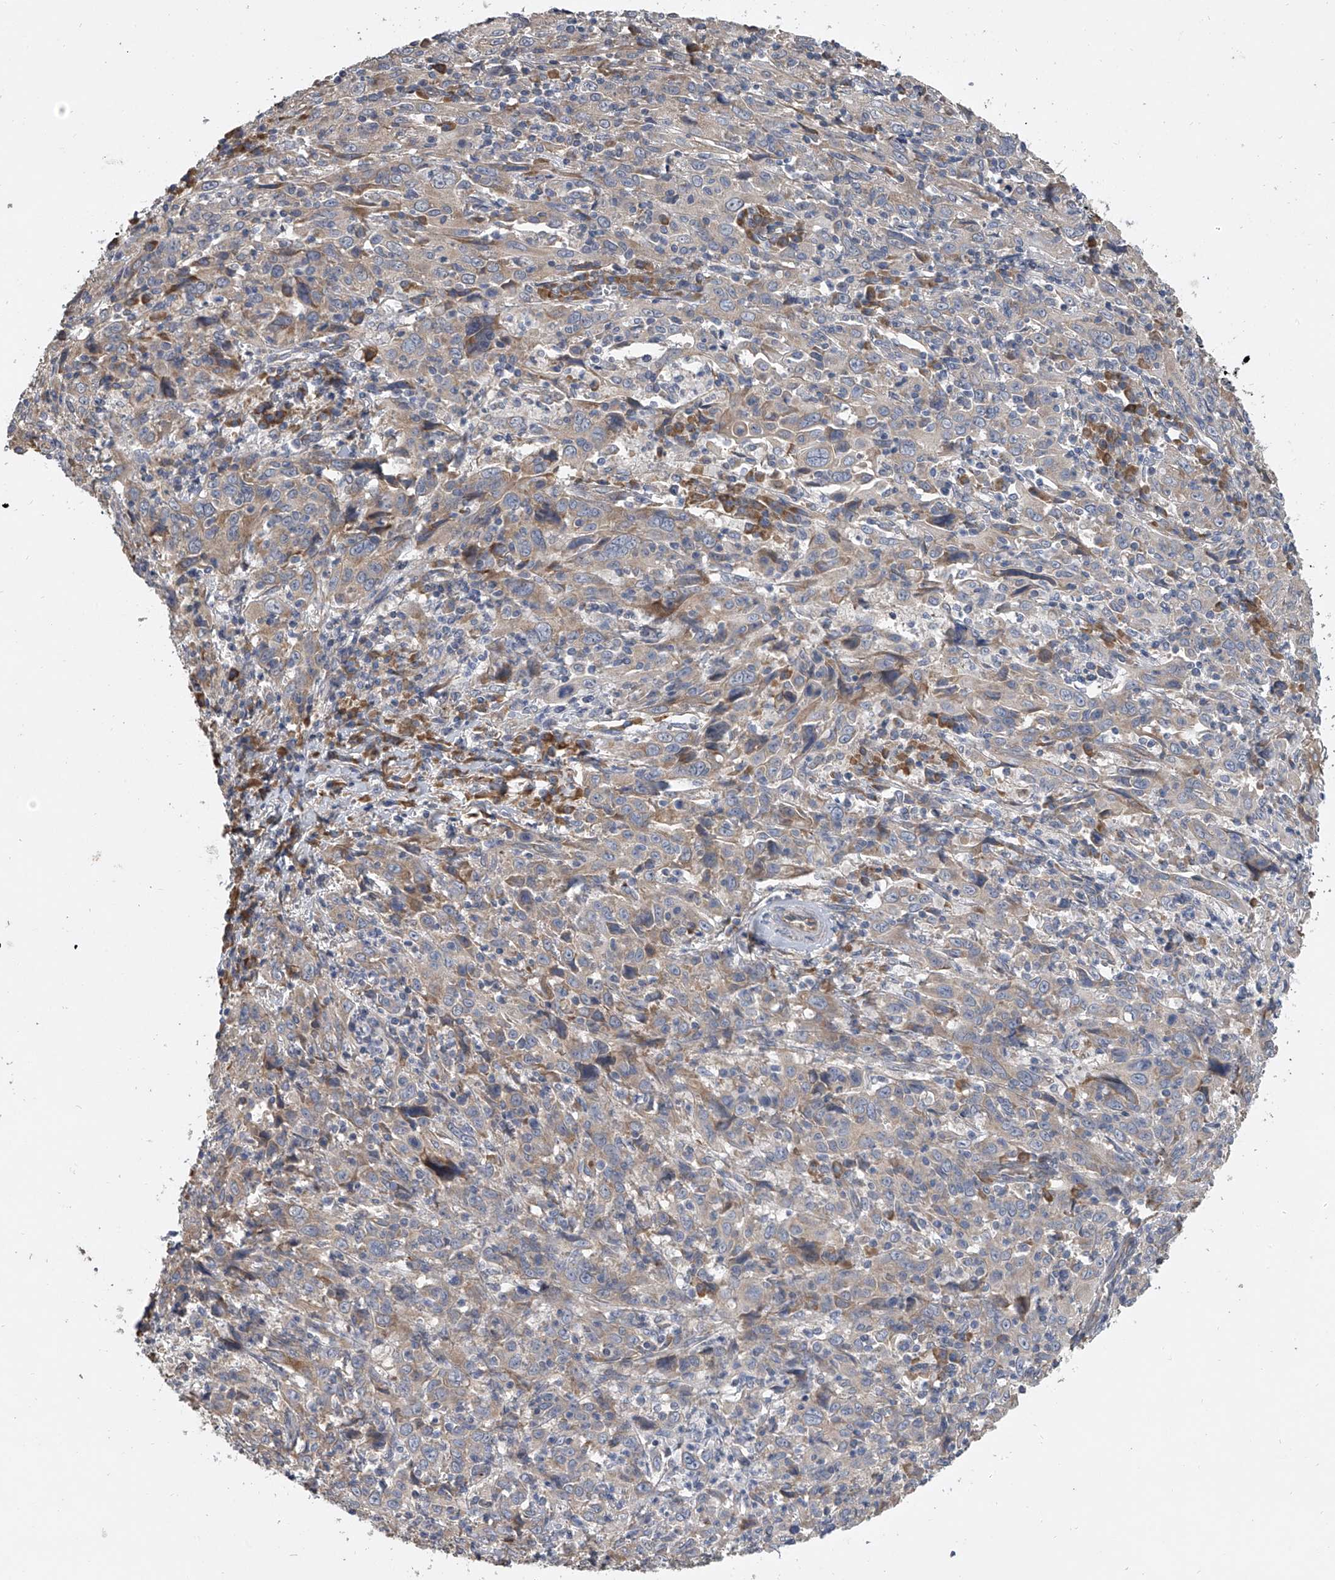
{"staining": {"intensity": "weak", "quantity": "25%-75%", "location": "cytoplasmic/membranous"}, "tissue": "cervical cancer", "cell_type": "Tumor cells", "image_type": "cancer", "snomed": [{"axis": "morphology", "description": "Squamous cell carcinoma, NOS"}, {"axis": "topography", "description": "Cervix"}], "caption": "Tumor cells exhibit low levels of weak cytoplasmic/membranous staining in about 25%-75% of cells in human cervical cancer (squamous cell carcinoma). The staining was performed using DAB (3,3'-diaminobenzidine) to visualize the protein expression in brown, while the nuclei were stained in blue with hematoxylin (Magnification: 20x).", "gene": "DOCK9", "patient": {"sex": "female", "age": 46}}